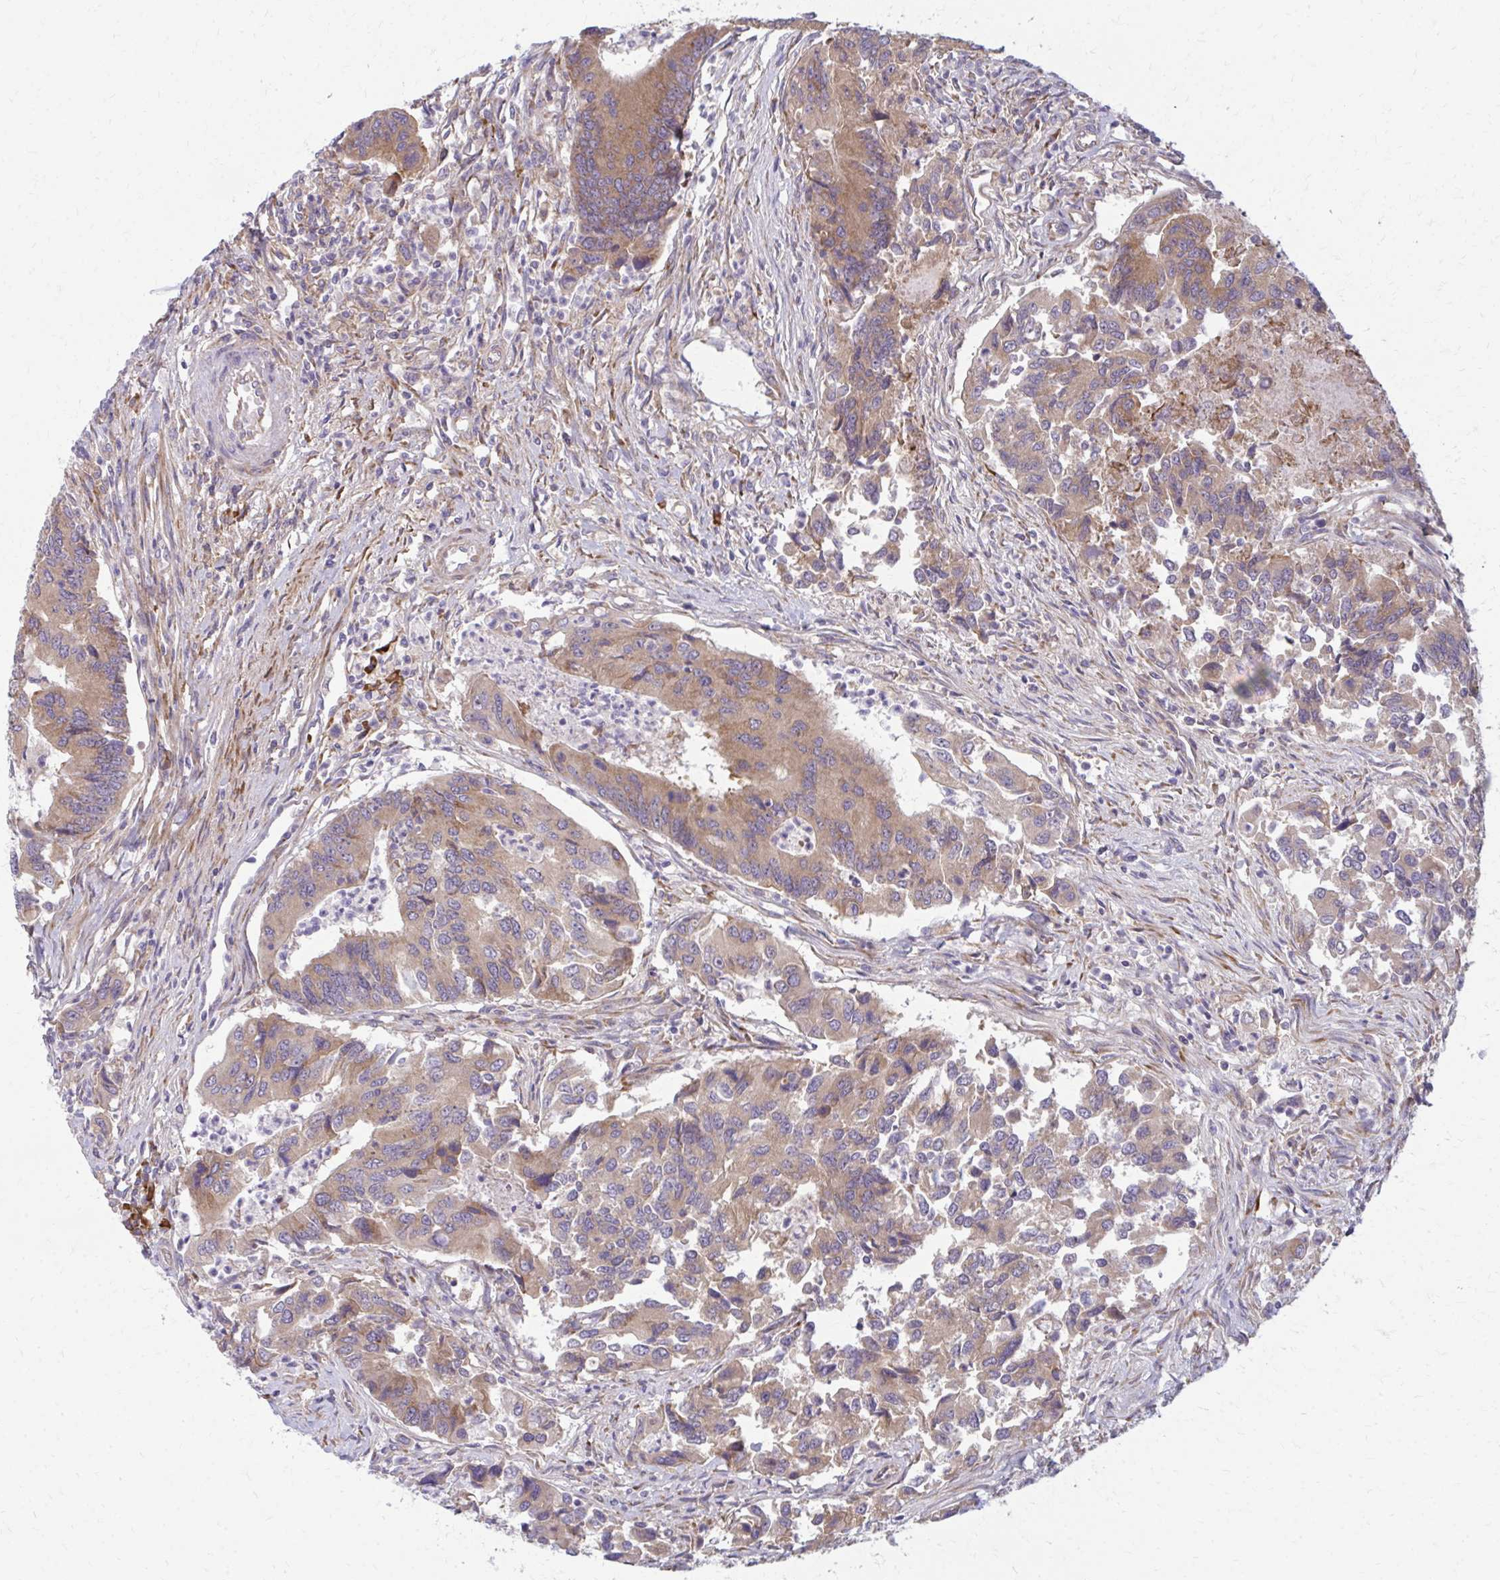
{"staining": {"intensity": "moderate", "quantity": ">75%", "location": "cytoplasmic/membranous"}, "tissue": "colorectal cancer", "cell_type": "Tumor cells", "image_type": "cancer", "snomed": [{"axis": "morphology", "description": "Adenocarcinoma, NOS"}, {"axis": "topography", "description": "Colon"}], "caption": "This photomicrograph exhibits colorectal cancer (adenocarcinoma) stained with immunohistochemistry (IHC) to label a protein in brown. The cytoplasmic/membranous of tumor cells show moderate positivity for the protein. Nuclei are counter-stained blue.", "gene": "CEMP1", "patient": {"sex": "female", "age": 67}}